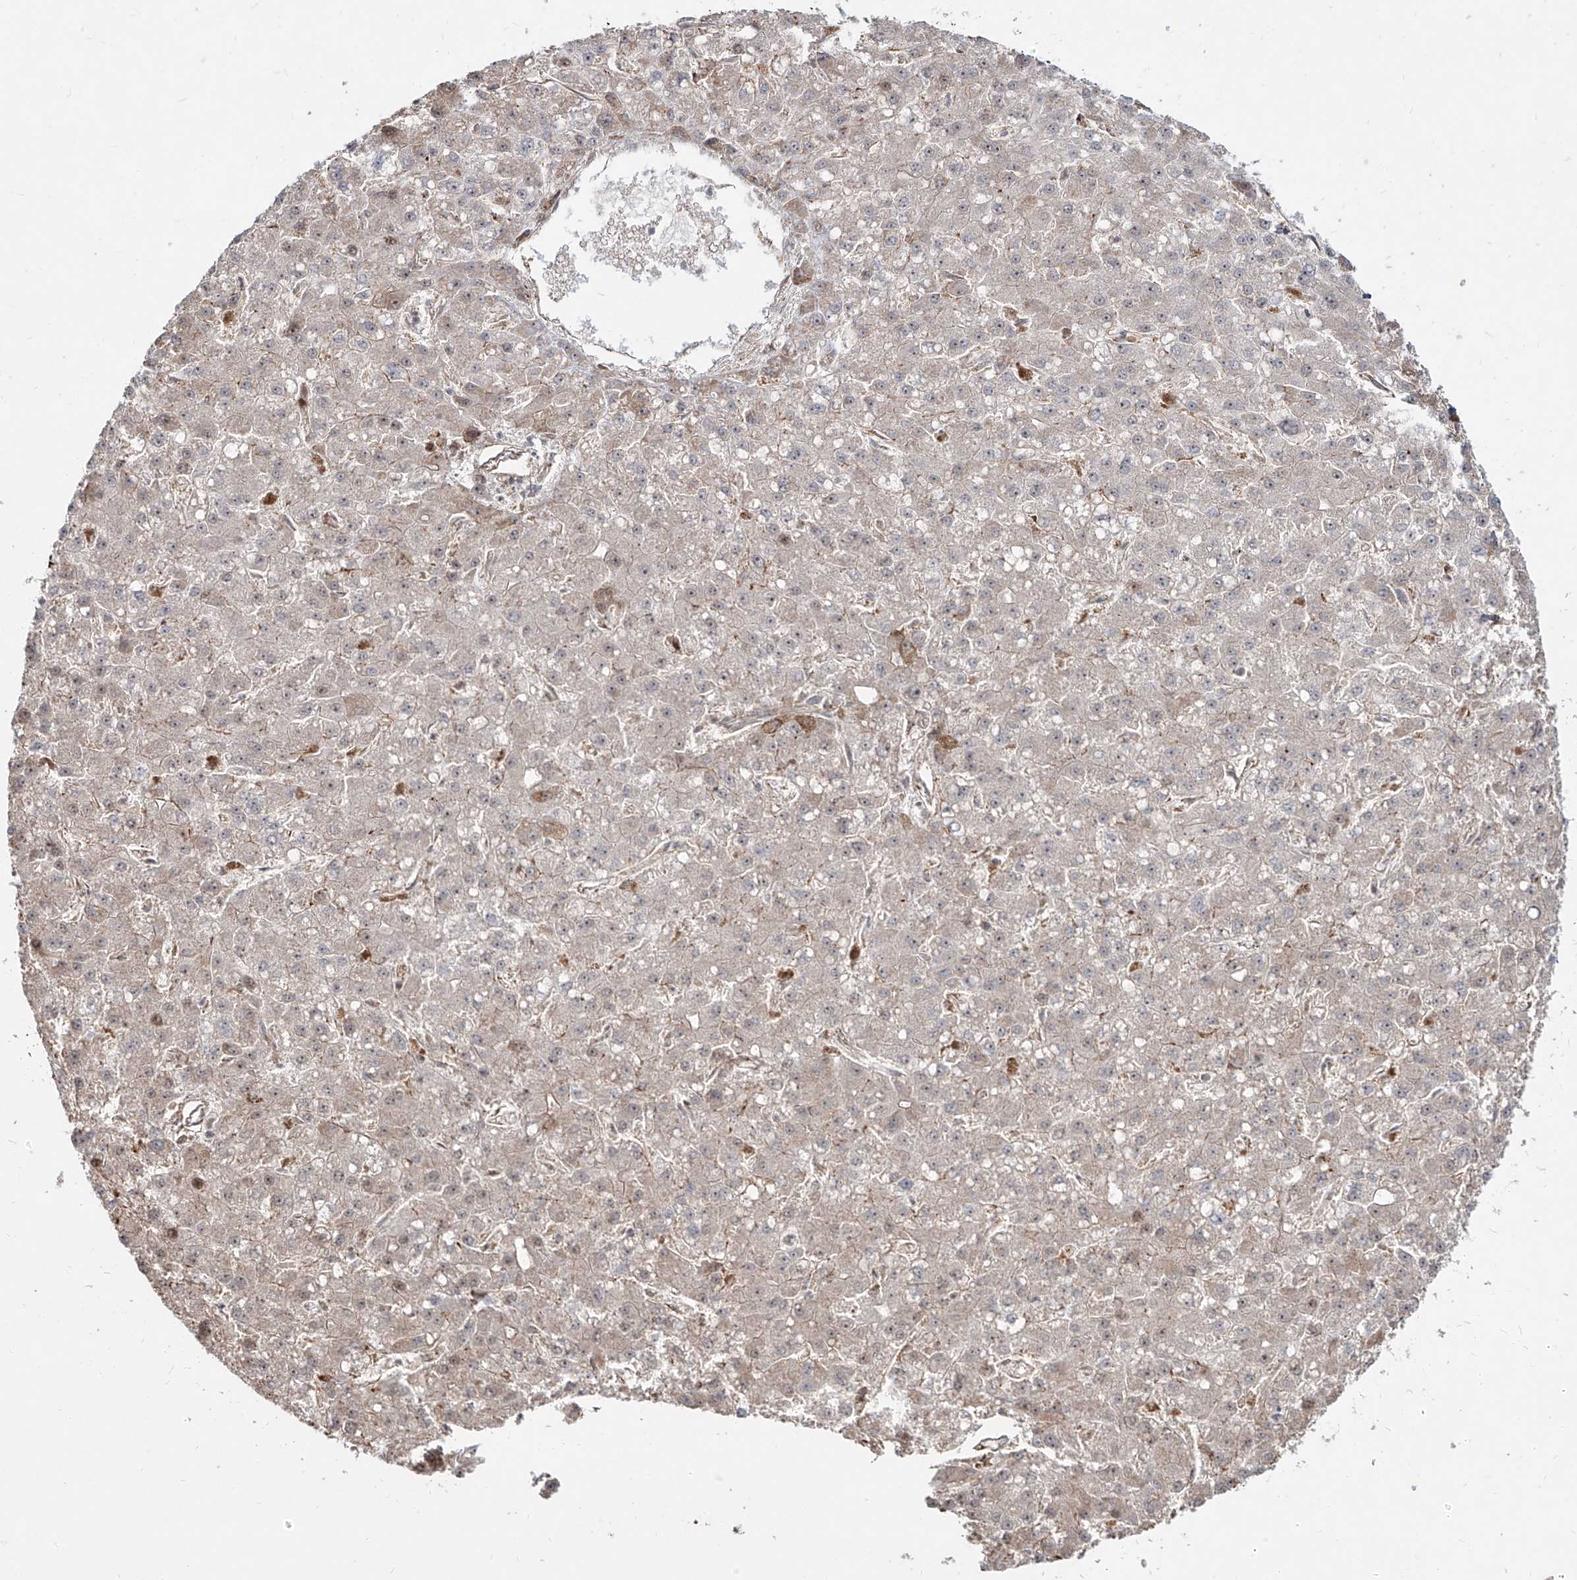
{"staining": {"intensity": "weak", "quantity": "<25%", "location": "nuclear"}, "tissue": "liver cancer", "cell_type": "Tumor cells", "image_type": "cancer", "snomed": [{"axis": "morphology", "description": "Carcinoma, Hepatocellular, NOS"}, {"axis": "topography", "description": "Liver"}], "caption": "IHC of human liver cancer (hepatocellular carcinoma) reveals no expression in tumor cells.", "gene": "ZNF710", "patient": {"sex": "male", "age": 67}}